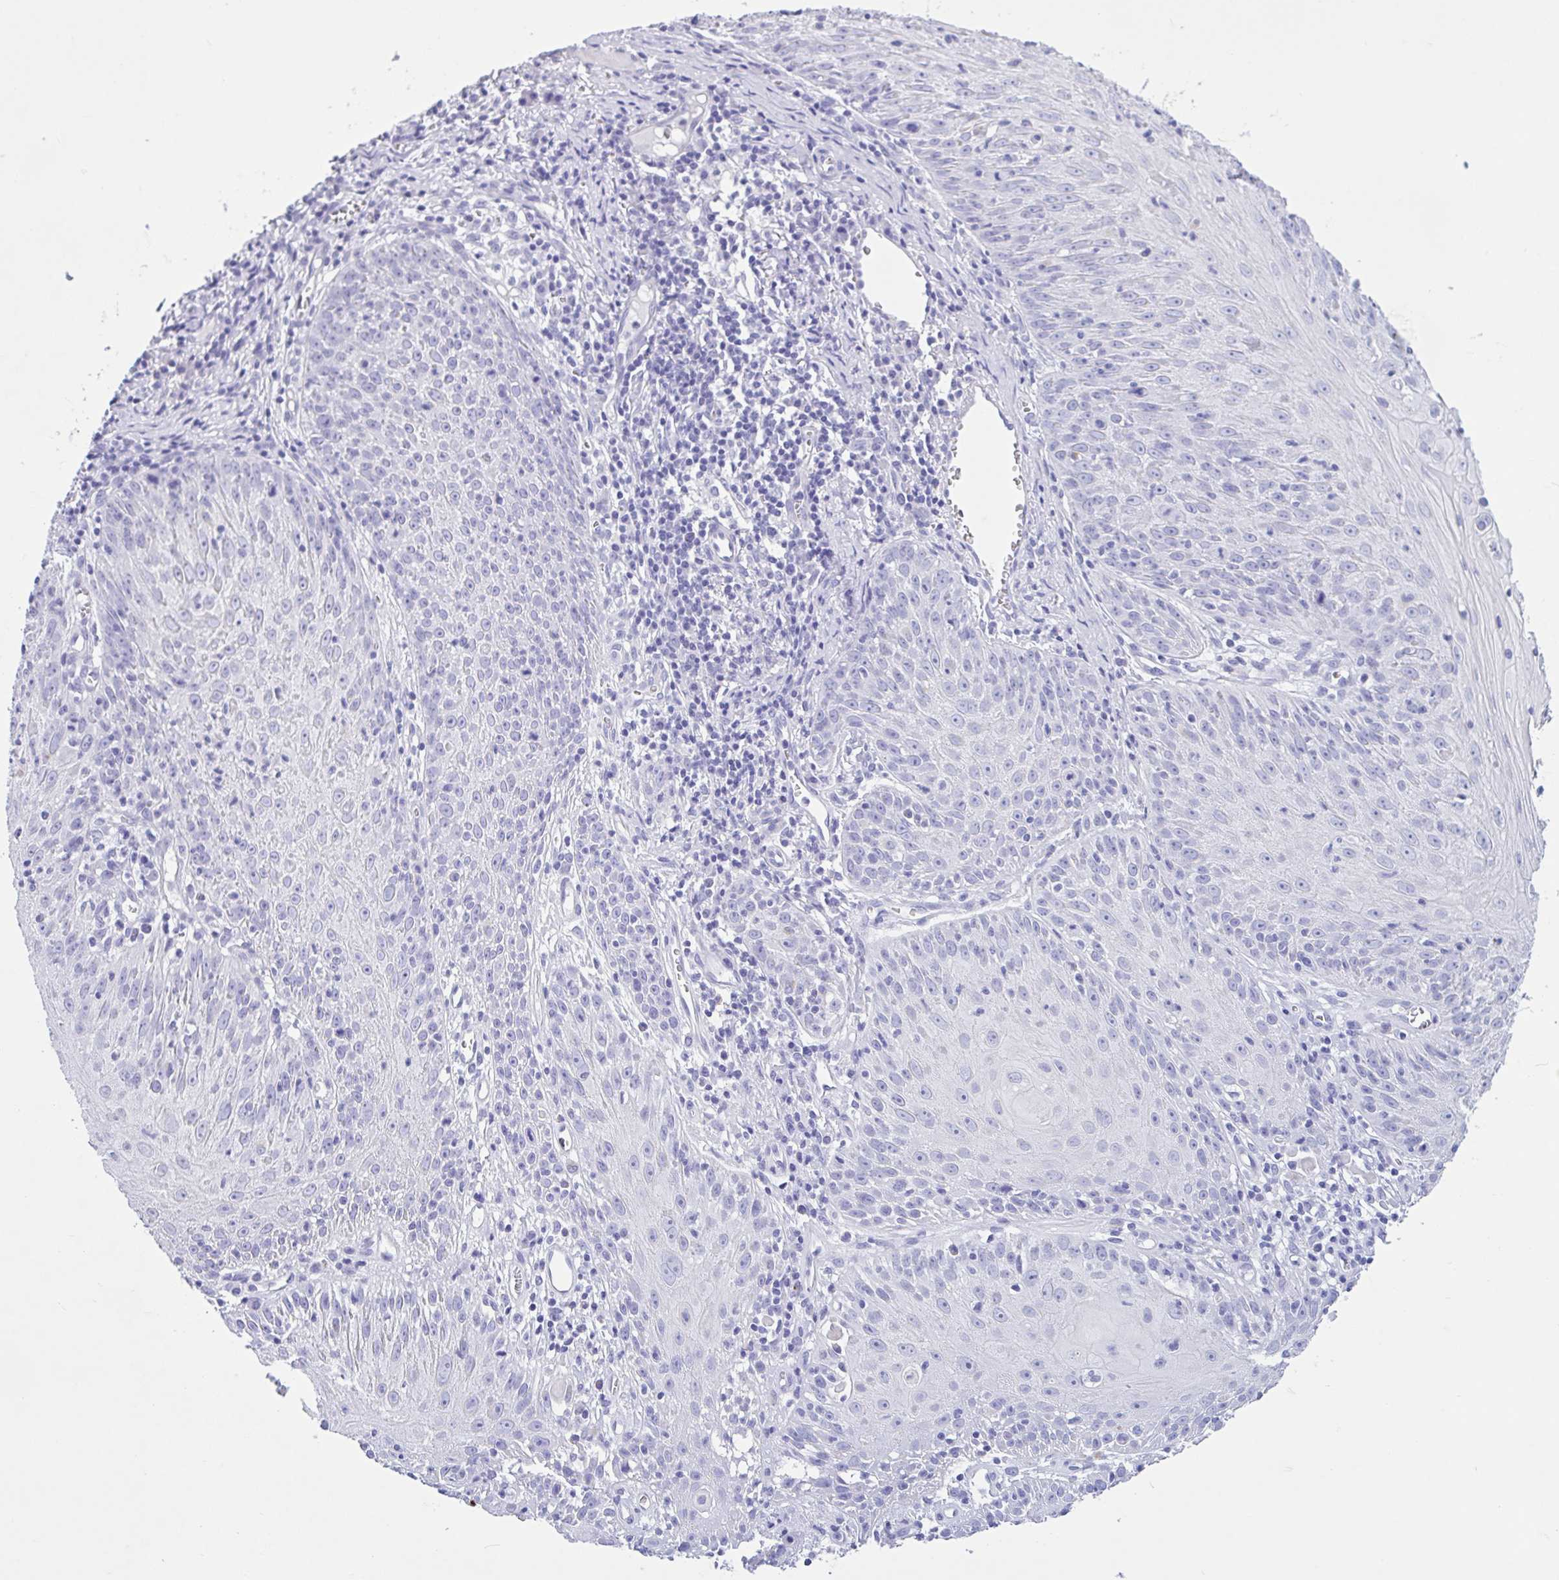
{"staining": {"intensity": "negative", "quantity": "none", "location": "none"}, "tissue": "skin cancer", "cell_type": "Tumor cells", "image_type": "cancer", "snomed": [{"axis": "morphology", "description": "Squamous cell carcinoma, NOS"}, {"axis": "topography", "description": "Skin"}, {"axis": "topography", "description": "Vulva"}], "caption": "High magnification brightfield microscopy of squamous cell carcinoma (skin) stained with DAB (3,3'-diaminobenzidine) (brown) and counterstained with hematoxylin (blue): tumor cells show no significant staining. (DAB (3,3'-diaminobenzidine) IHC with hematoxylin counter stain).", "gene": "OR4N4", "patient": {"sex": "female", "age": 76}}